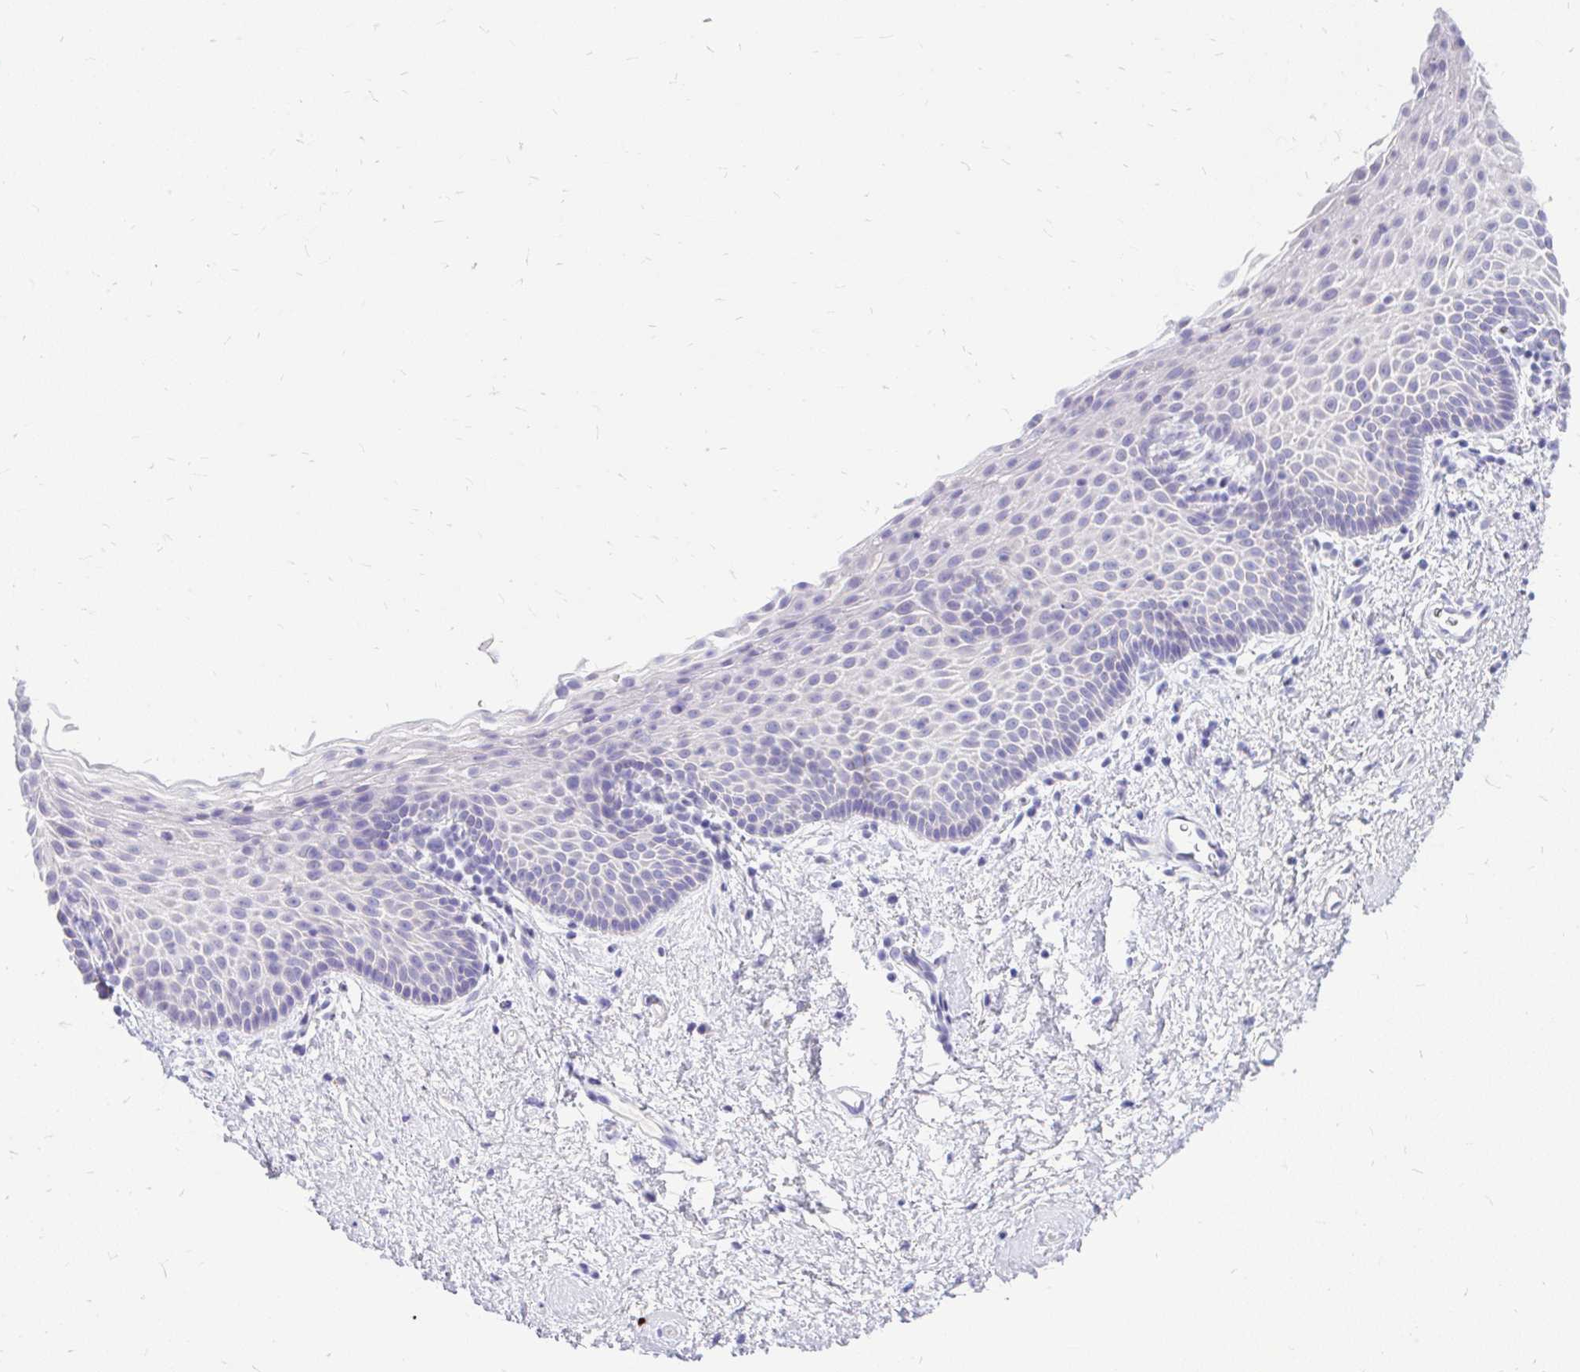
{"staining": {"intensity": "negative", "quantity": "none", "location": "none"}, "tissue": "vagina", "cell_type": "Squamous epithelial cells", "image_type": "normal", "snomed": [{"axis": "morphology", "description": "Normal tissue, NOS"}, {"axis": "topography", "description": "Vagina"}], "caption": "A micrograph of vagina stained for a protein shows no brown staining in squamous epithelial cells. (DAB immunohistochemistry (IHC) with hematoxylin counter stain).", "gene": "MAP1LC3A", "patient": {"sex": "female", "age": 61}}